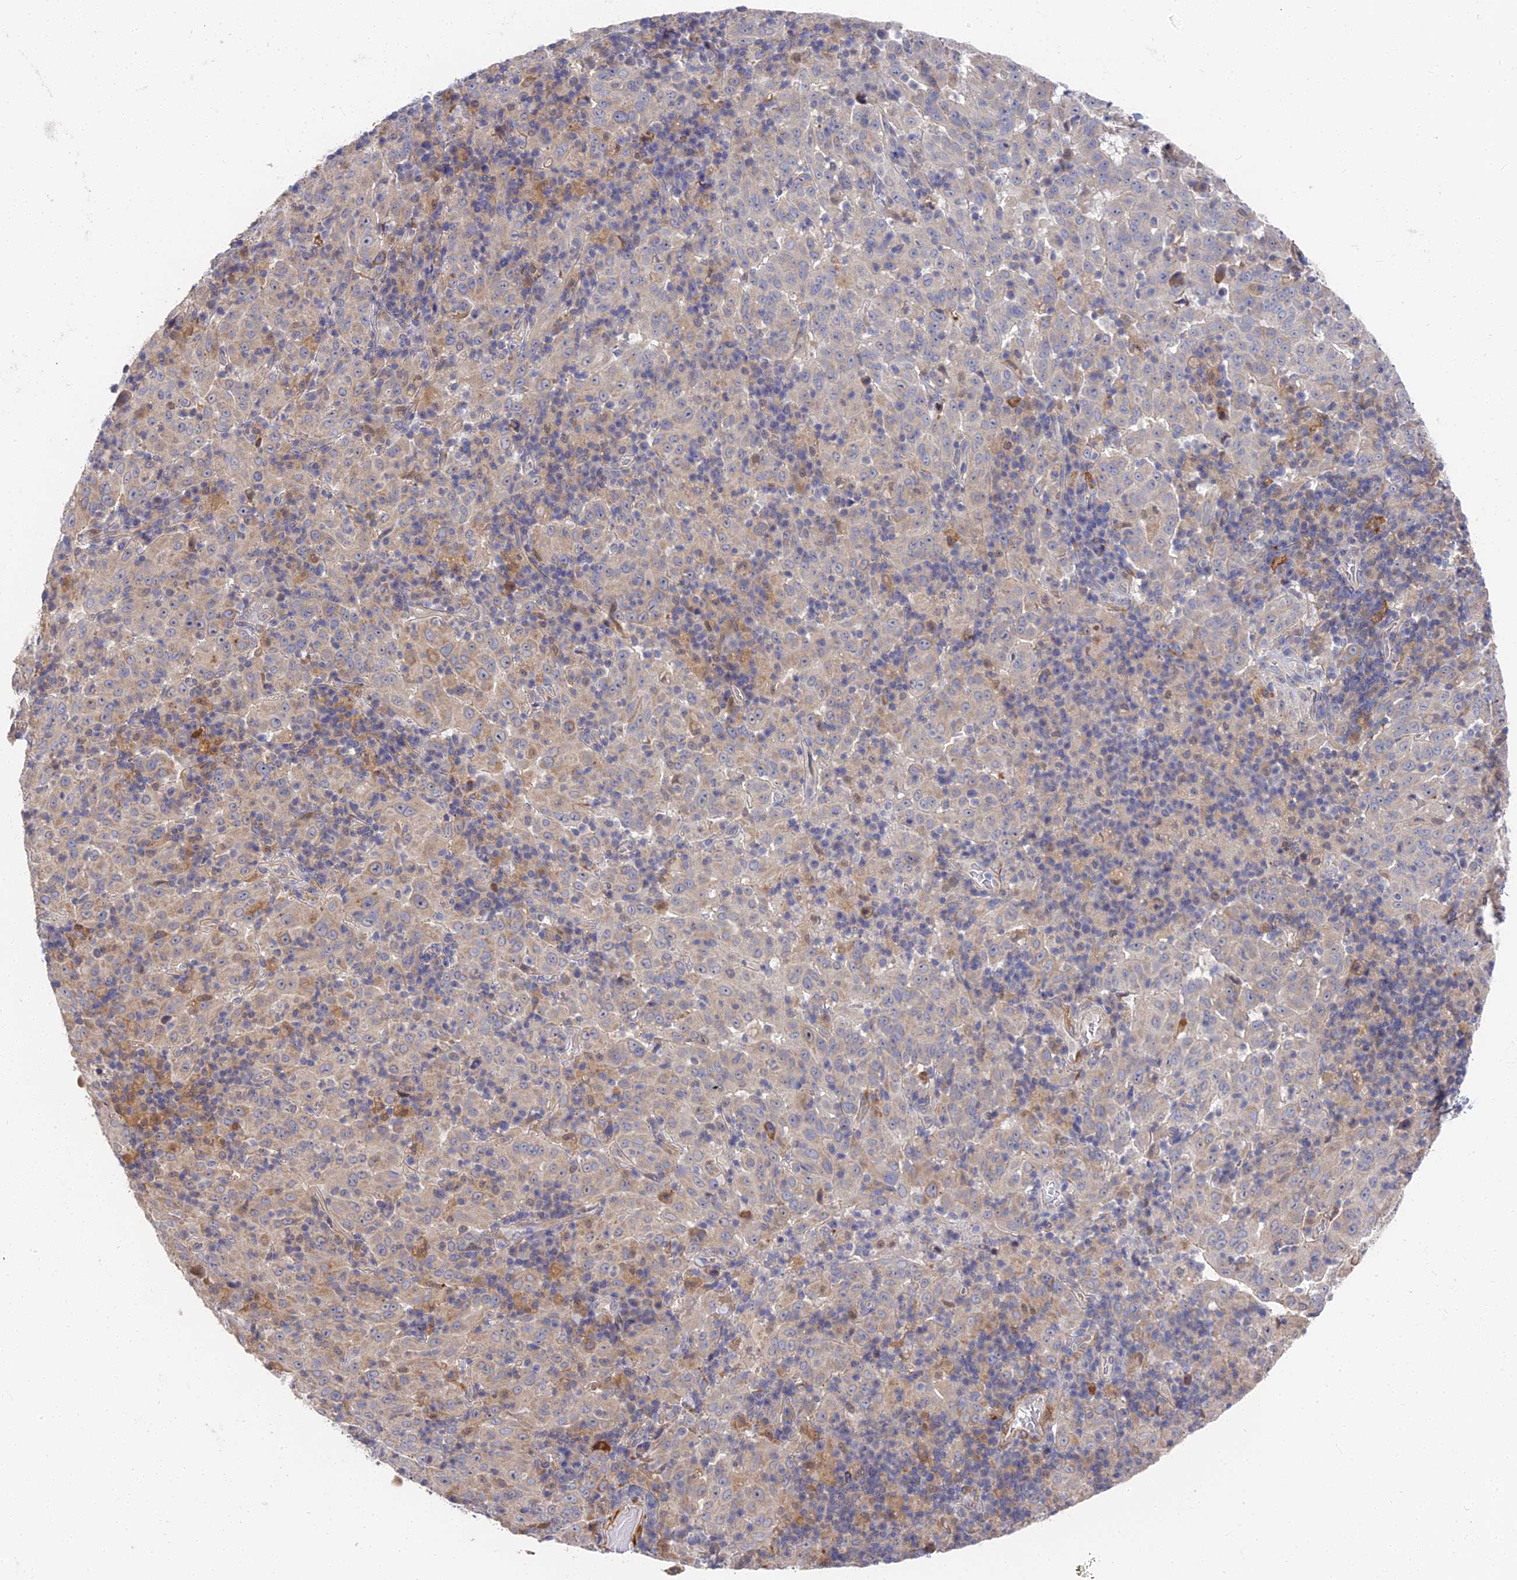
{"staining": {"intensity": "moderate", "quantity": "<25%", "location": "cytoplasmic/membranous"}, "tissue": "pancreatic cancer", "cell_type": "Tumor cells", "image_type": "cancer", "snomed": [{"axis": "morphology", "description": "Adenocarcinoma, NOS"}, {"axis": "topography", "description": "Pancreas"}], "caption": "There is low levels of moderate cytoplasmic/membranous staining in tumor cells of pancreatic cancer (adenocarcinoma), as demonstrated by immunohistochemical staining (brown color).", "gene": "CCDC113", "patient": {"sex": "male", "age": 63}}